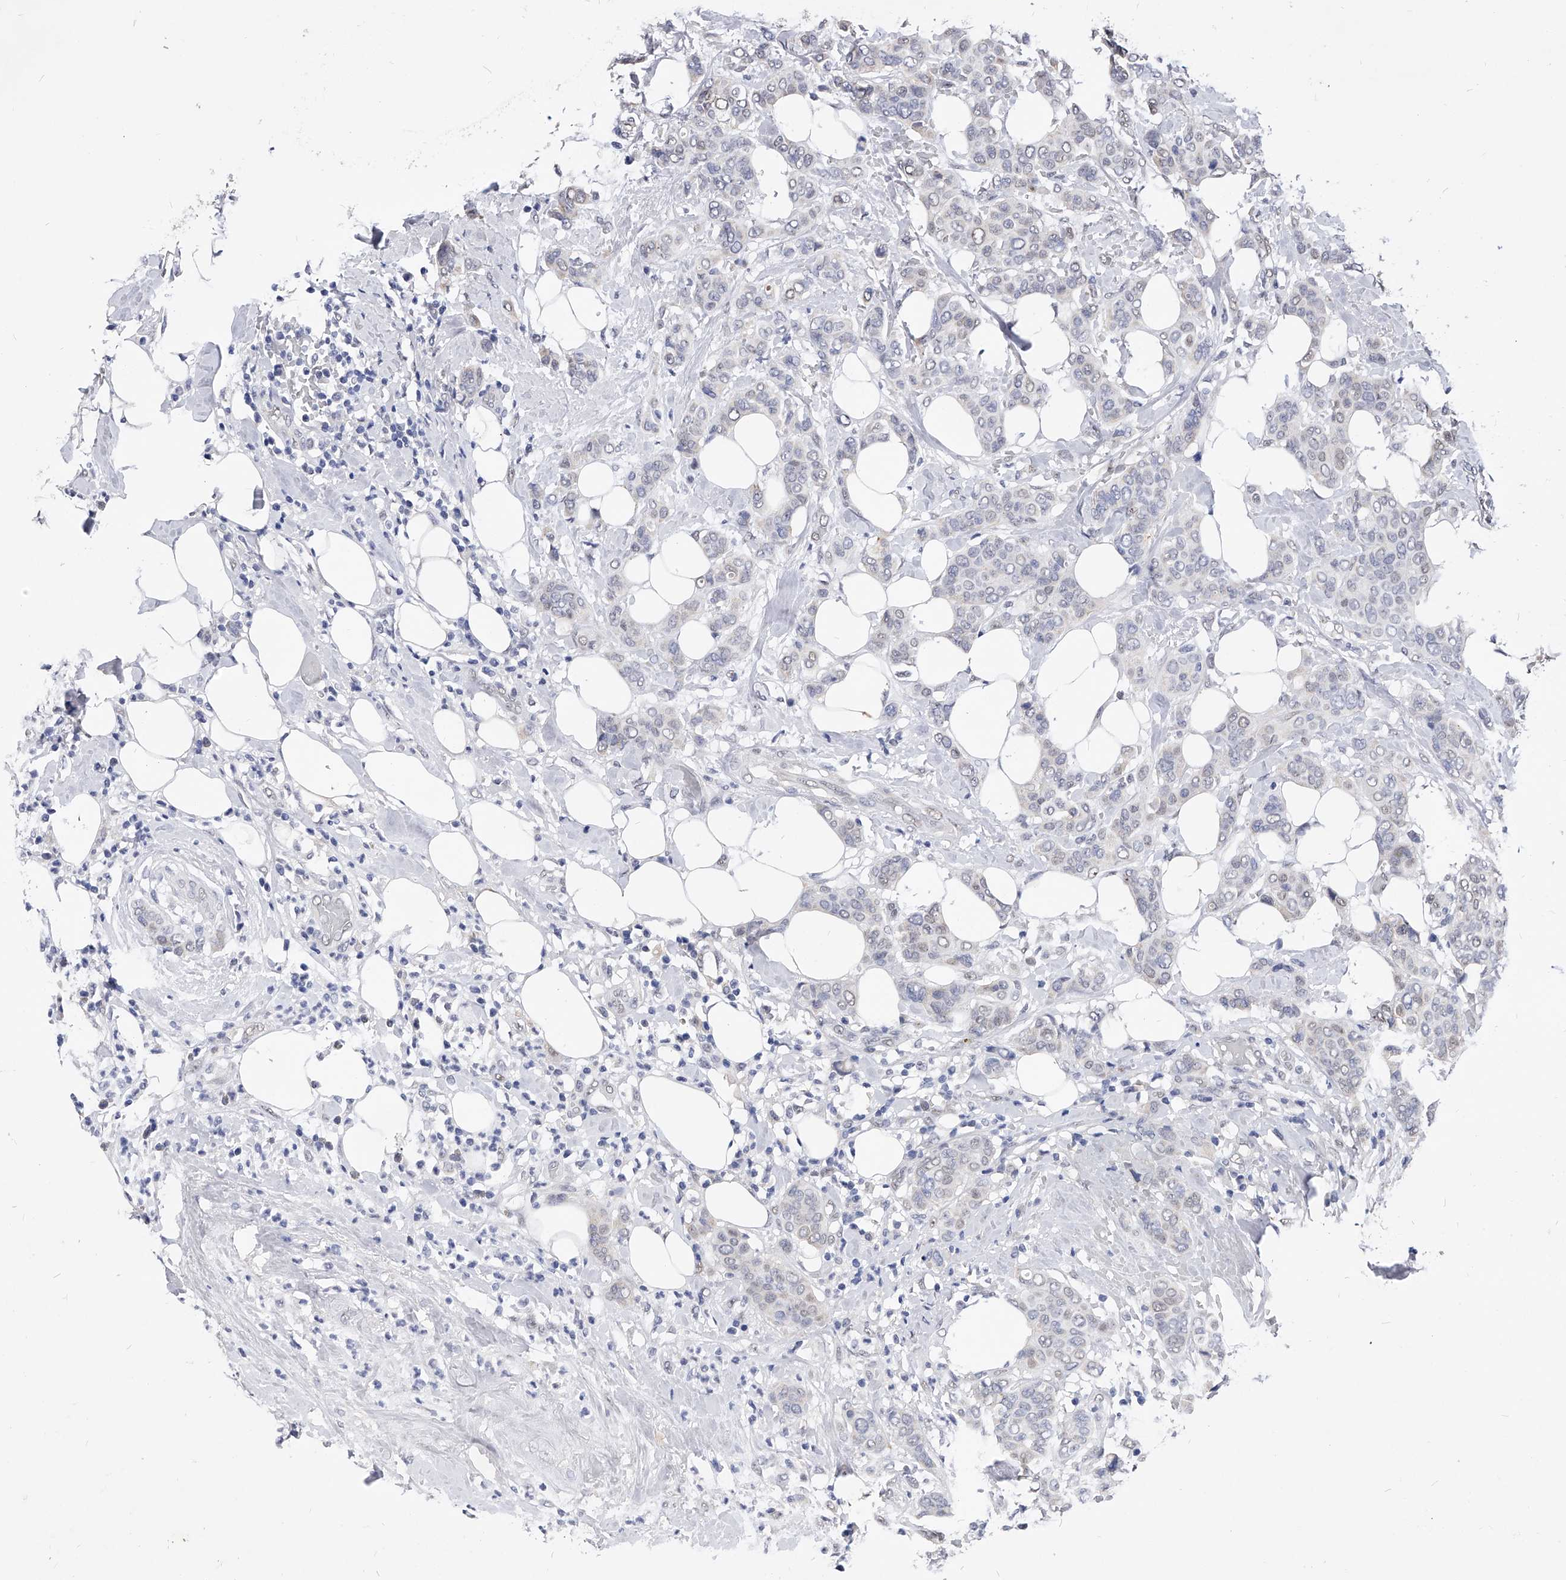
{"staining": {"intensity": "negative", "quantity": "none", "location": "none"}, "tissue": "breast cancer", "cell_type": "Tumor cells", "image_type": "cancer", "snomed": [{"axis": "morphology", "description": "Lobular carcinoma"}, {"axis": "topography", "description": "Breast"}], "caption": "This image is of breast cancer (lobular carcinoma) stained with immunohistochemistry (IHC) to label a protein in brown with the nuclei are counter-stained blue. There is no positivity in tumor cells.", "gene": "ZNF529", "patient": {"sex": "female", "age": 51}}